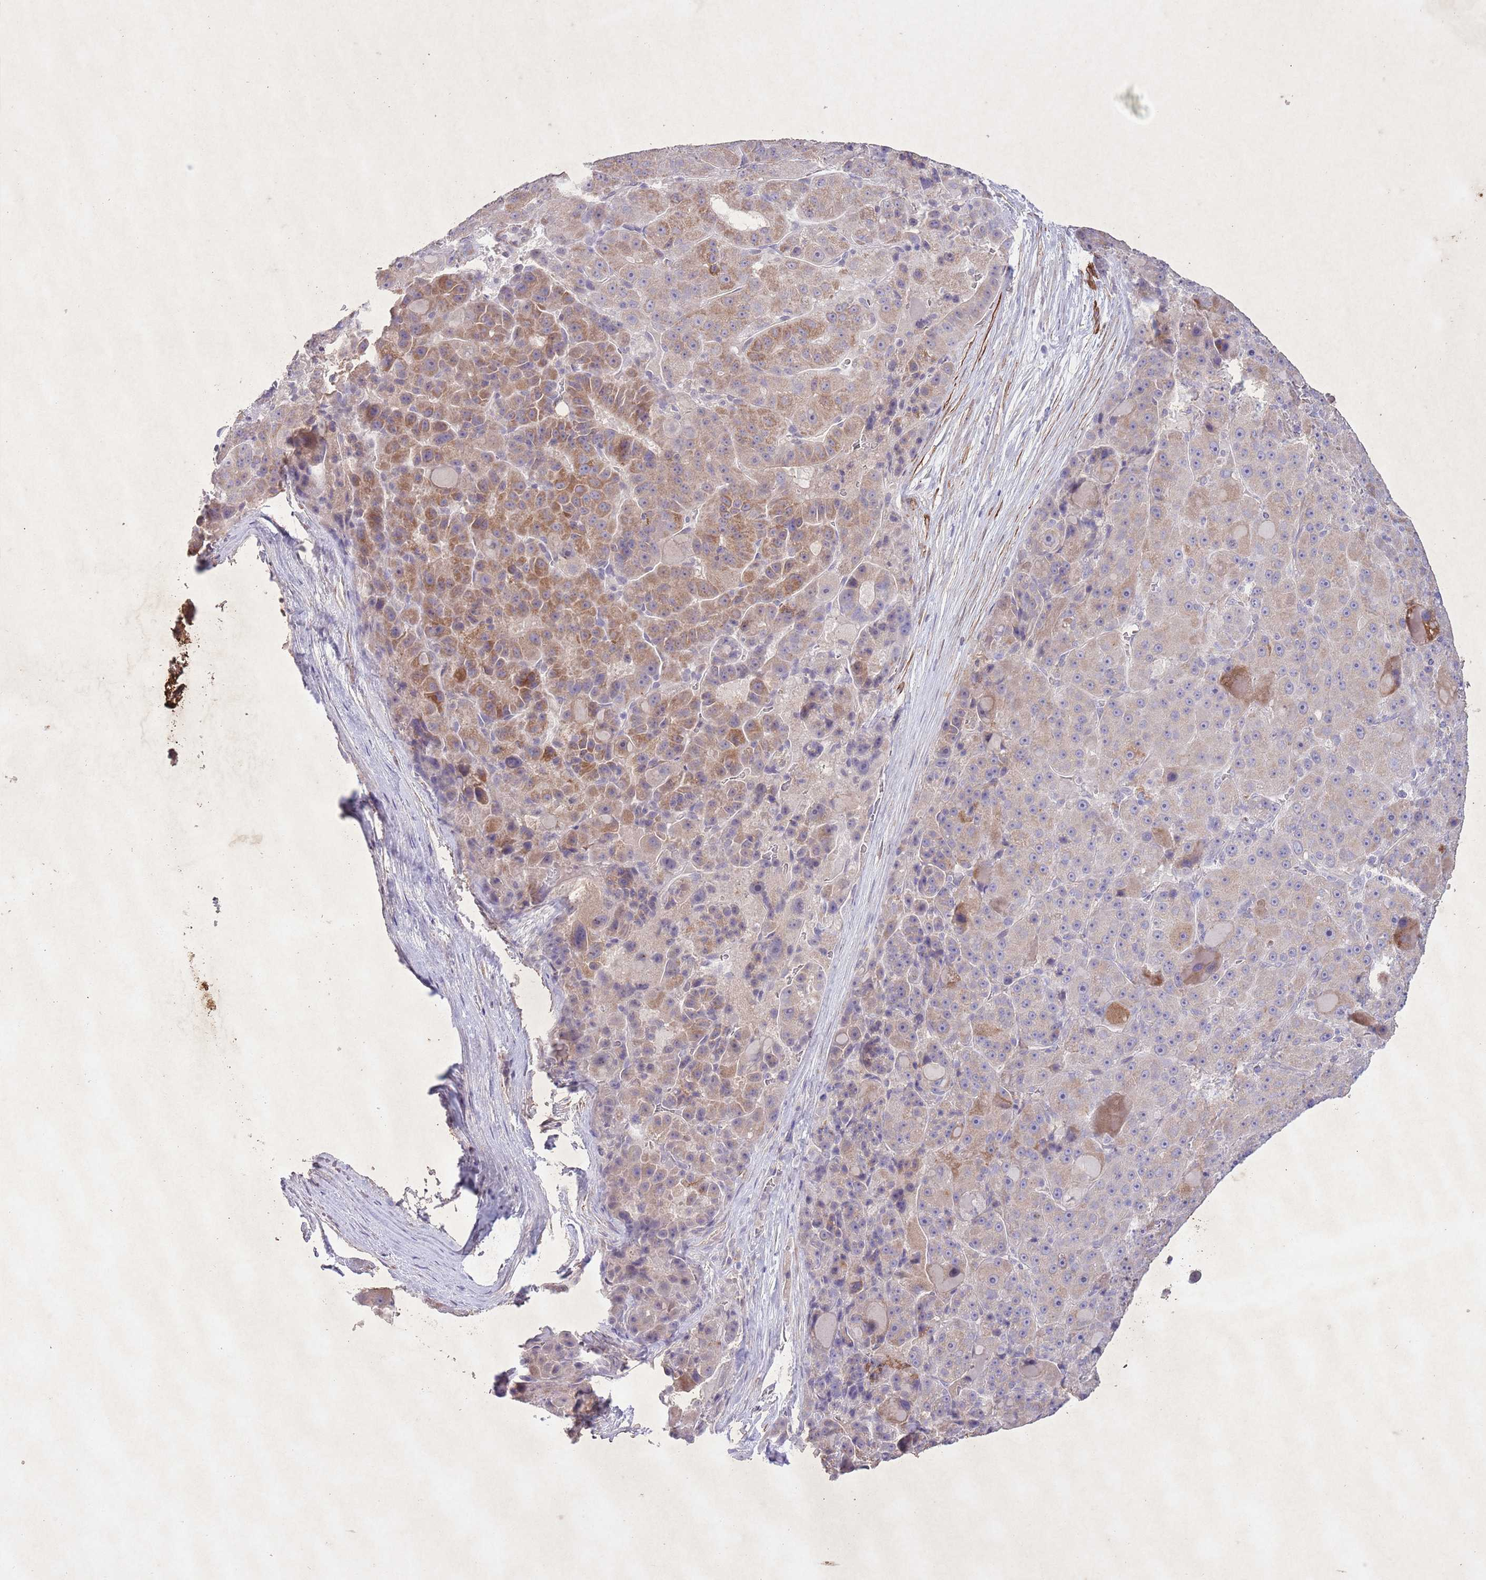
{"staining": {"intensity": "moderate", "quantity": "<25%", "location": "cytoplasmic/membranous"}, "tissue": "liver cancer", "cell_type": "Tumor cells", "image_type": "cancer", "snomed": [{"axis": "morphology", "description": "Carcinoma, Hepatocellular, NOS"}, {"axis": "topography", "description": "Liver"}], "caption": "Protein staining shows moderate cytoplasmic/membranous expression in approximately <25% of tumor cells in liver cancer.", "gene": "CCNI", "patient": {"sex": "male", "age": 76}}